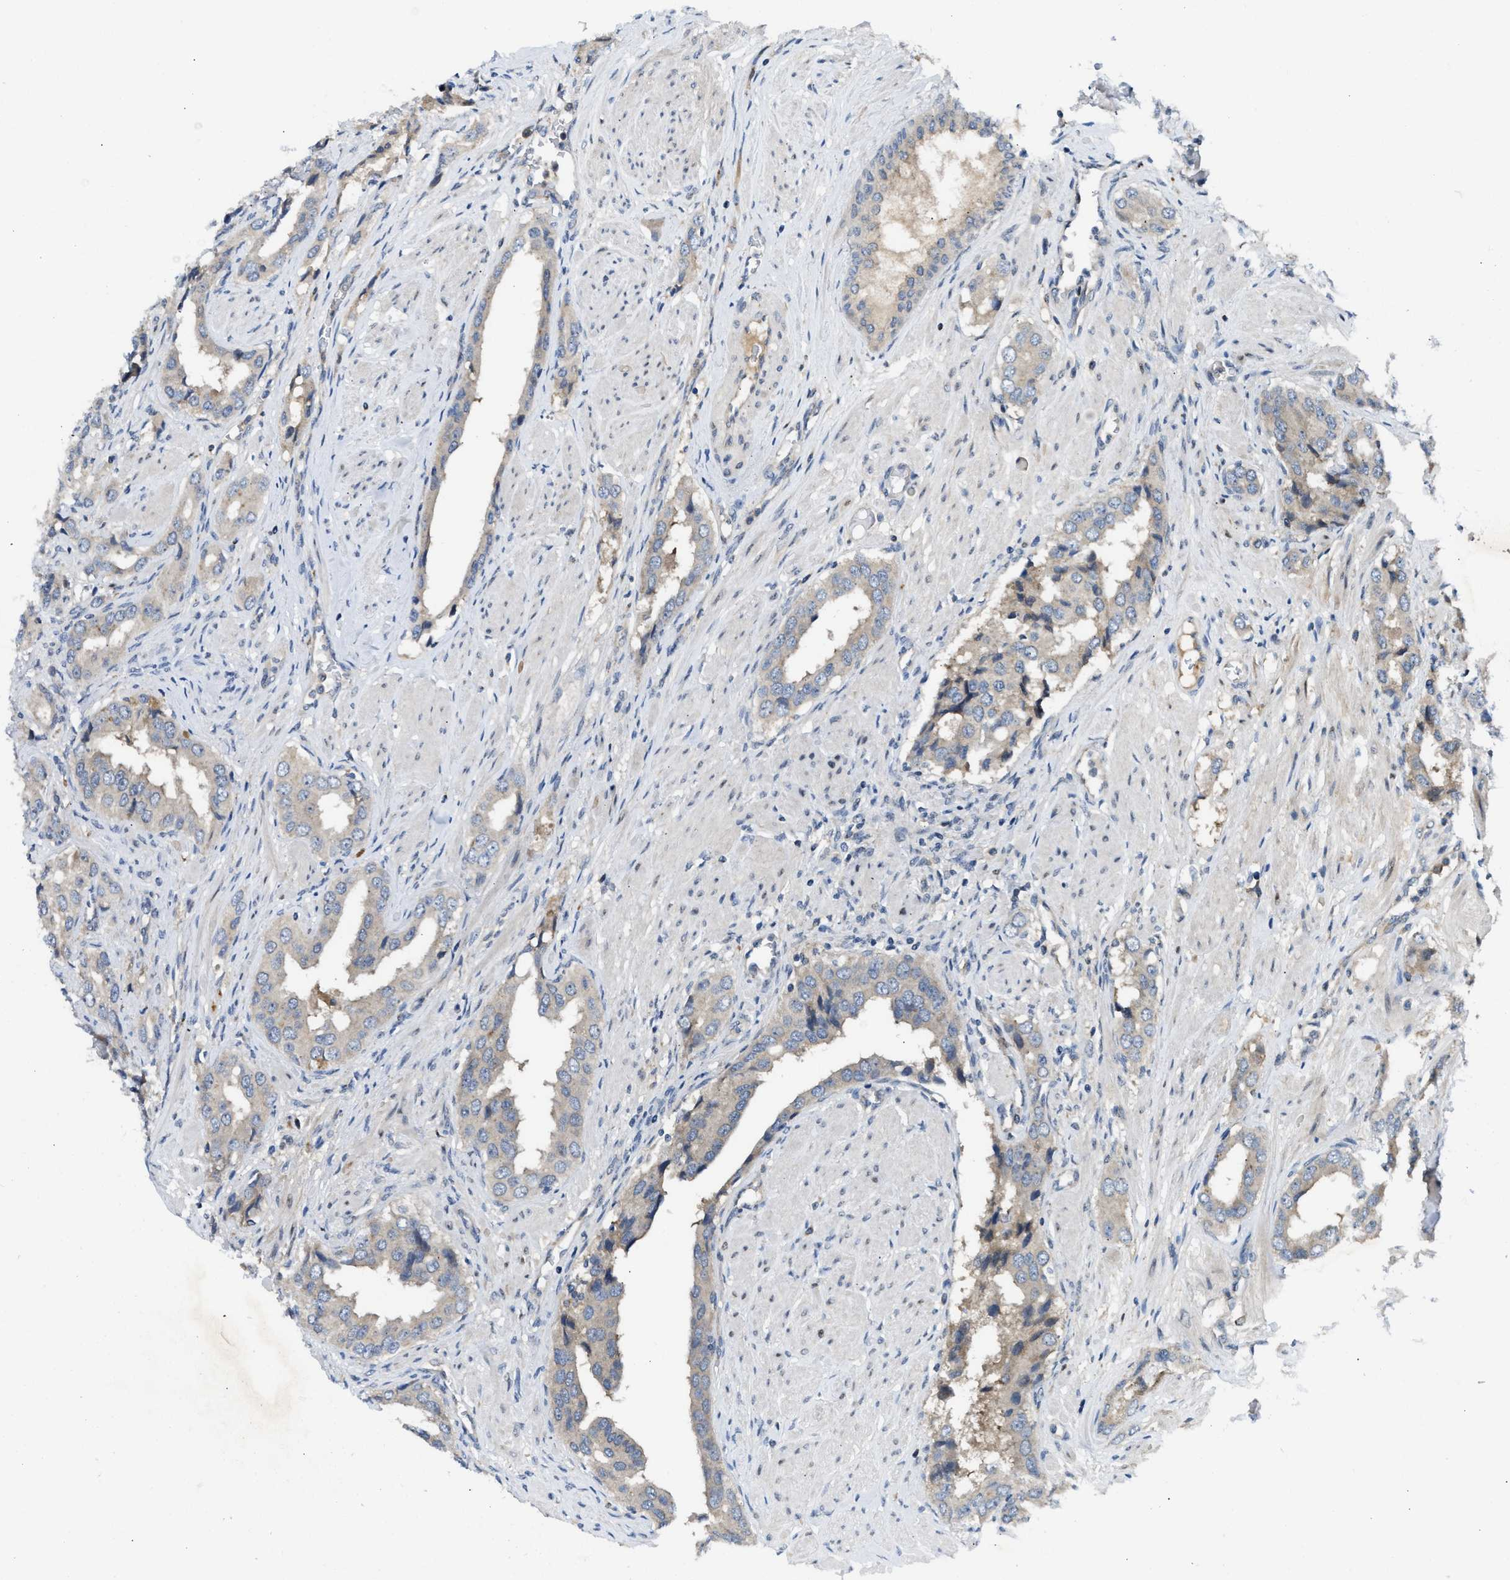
{"staining": {"intensity": "weak", "quantity": "<25%", "location": "cytoplasmic/membranous"}, "tissue": "prostate cancer", "cell_type": "Tumor cells", "image_type": "cancer", "snomed": [{"axis": "morphology", "description": "Adenocarcinoma, High grade"}, {"axis": "topography", "description": "Prostate"}], "caption": "Immunohistochemistry of human prostate cancer (high-grade adenocarcinoma) reveals no positivity in tumor cells.", "gene": "ZNF251", "patient": {"sex": "male", "age": 52}}